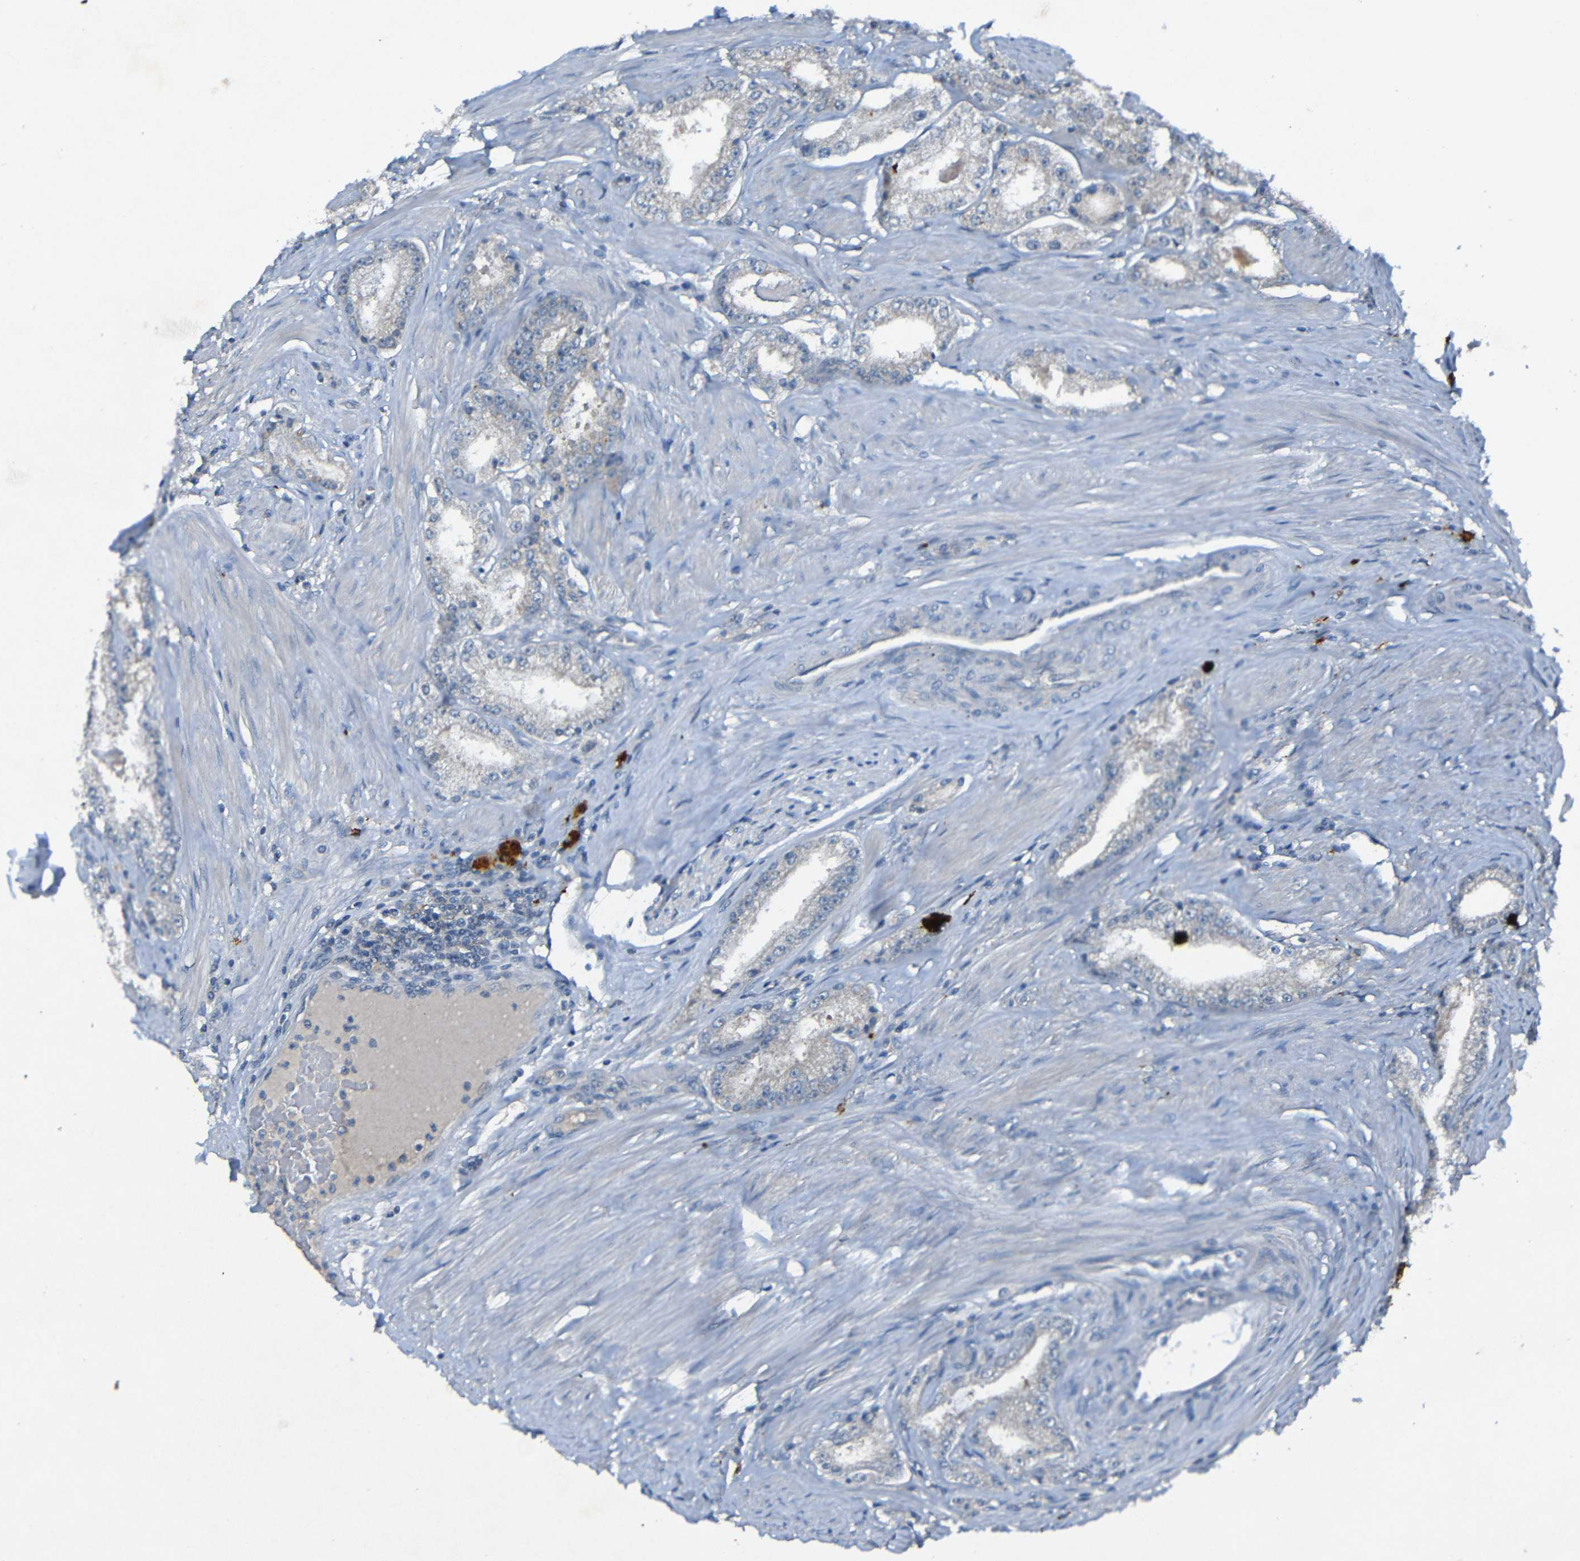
{"staining": {"intensity": "weak", "quantity": "<25%", "location": "cytoplasmic/membranous"}, "tissue": "prostate cancer", "cell_type": "Tumor cells", "image_type": "cancer", "snomed": [{"axis": "morphology", "description": "Adenocarcinoma, Low grade"}, {"axis": "topography", "description": "Prostate"}], "caption": "An immunohistochemistry (IHC) photomicrograph of prostate adenocarcinoma (low-grade) is shown. There is no staining in tumor cells of prostate adenocarcinoma (low-grade).", "gene": "LRRC70", "patient": {"sex": "male", "age": 63}}